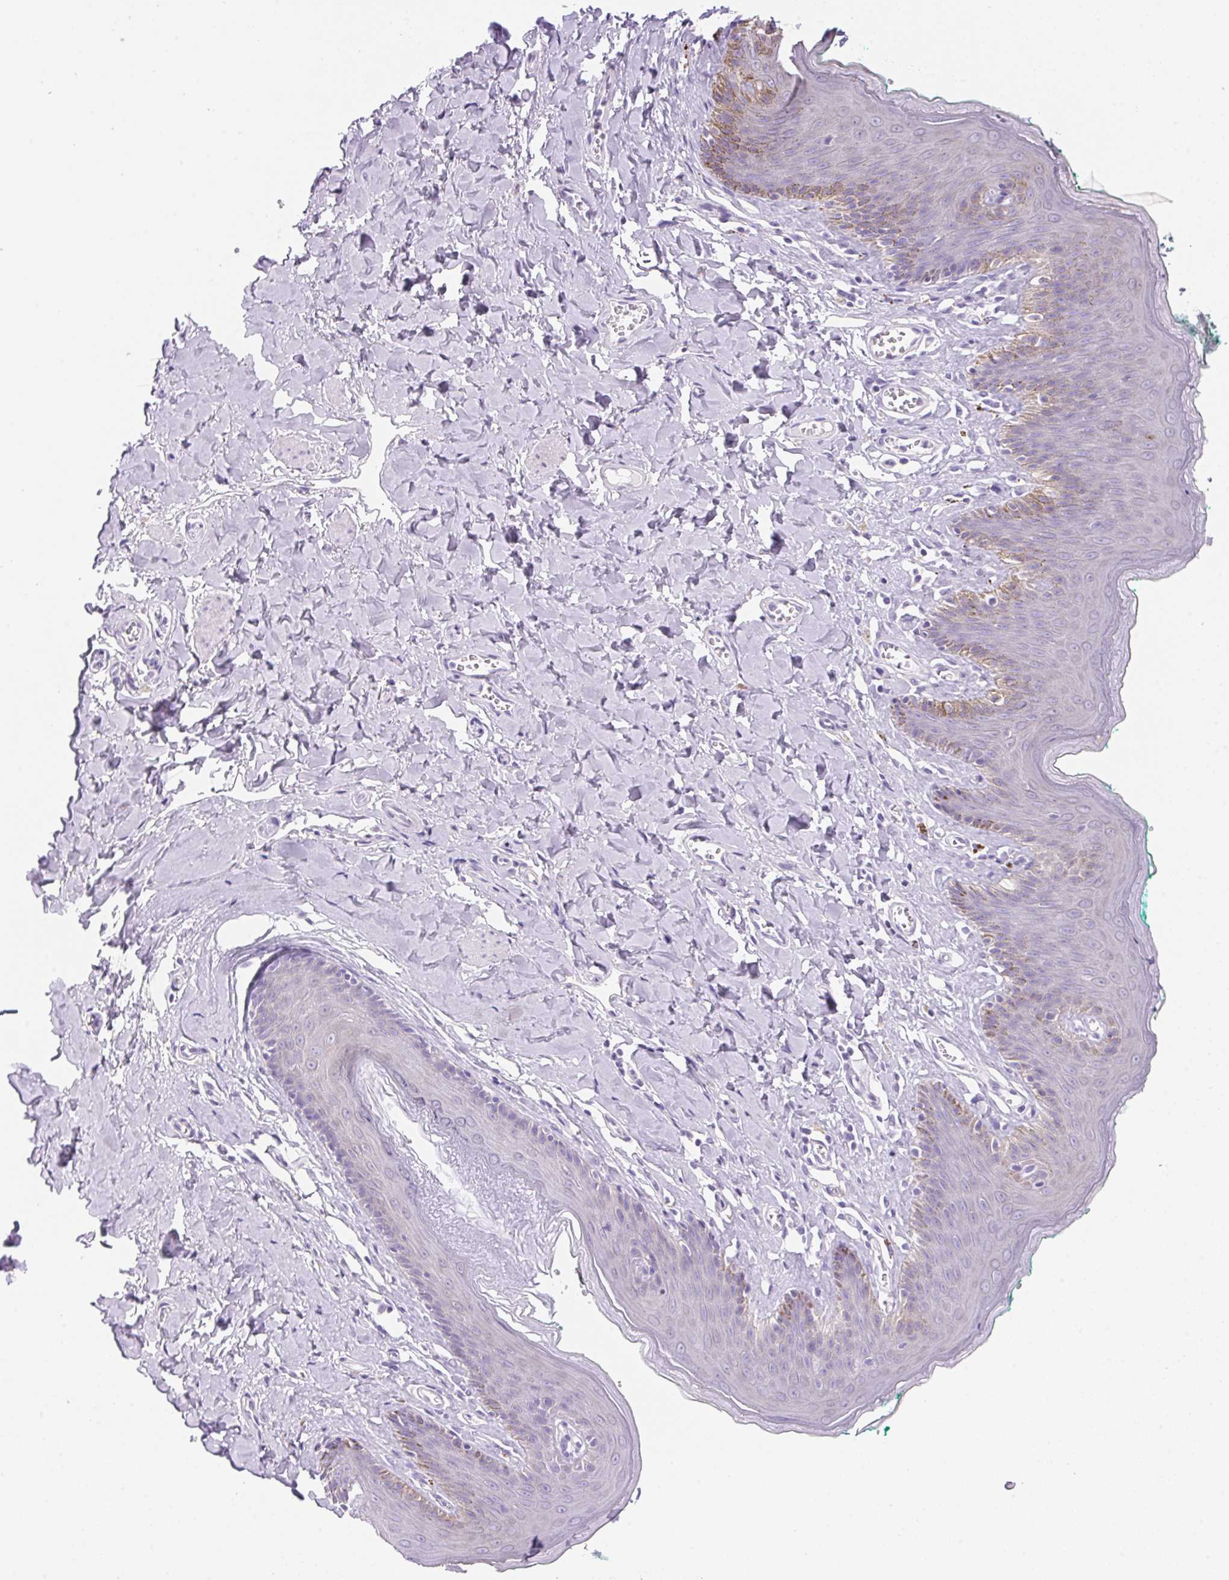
{"staining": {"intensity": "negative", "quantity": "none", "location": "none"}, "tissue": "skin", "cell_type": "Epidermal cells", "image_type": "normal", "snomed": [{"axis": "morphology", "description": "Normal tissue, NOS"}, {"axis": "topography", "description": "Vulva"}, {"axis": "topography", "description": "Peripheral nerve tissue"}], "caption": "IHC histopathology image of benign skin stained for a protein (brown), which shows no positivity in epidermal cells.", "gene": "DHCR24", "patient": {"sex": "female", "age": 66}}